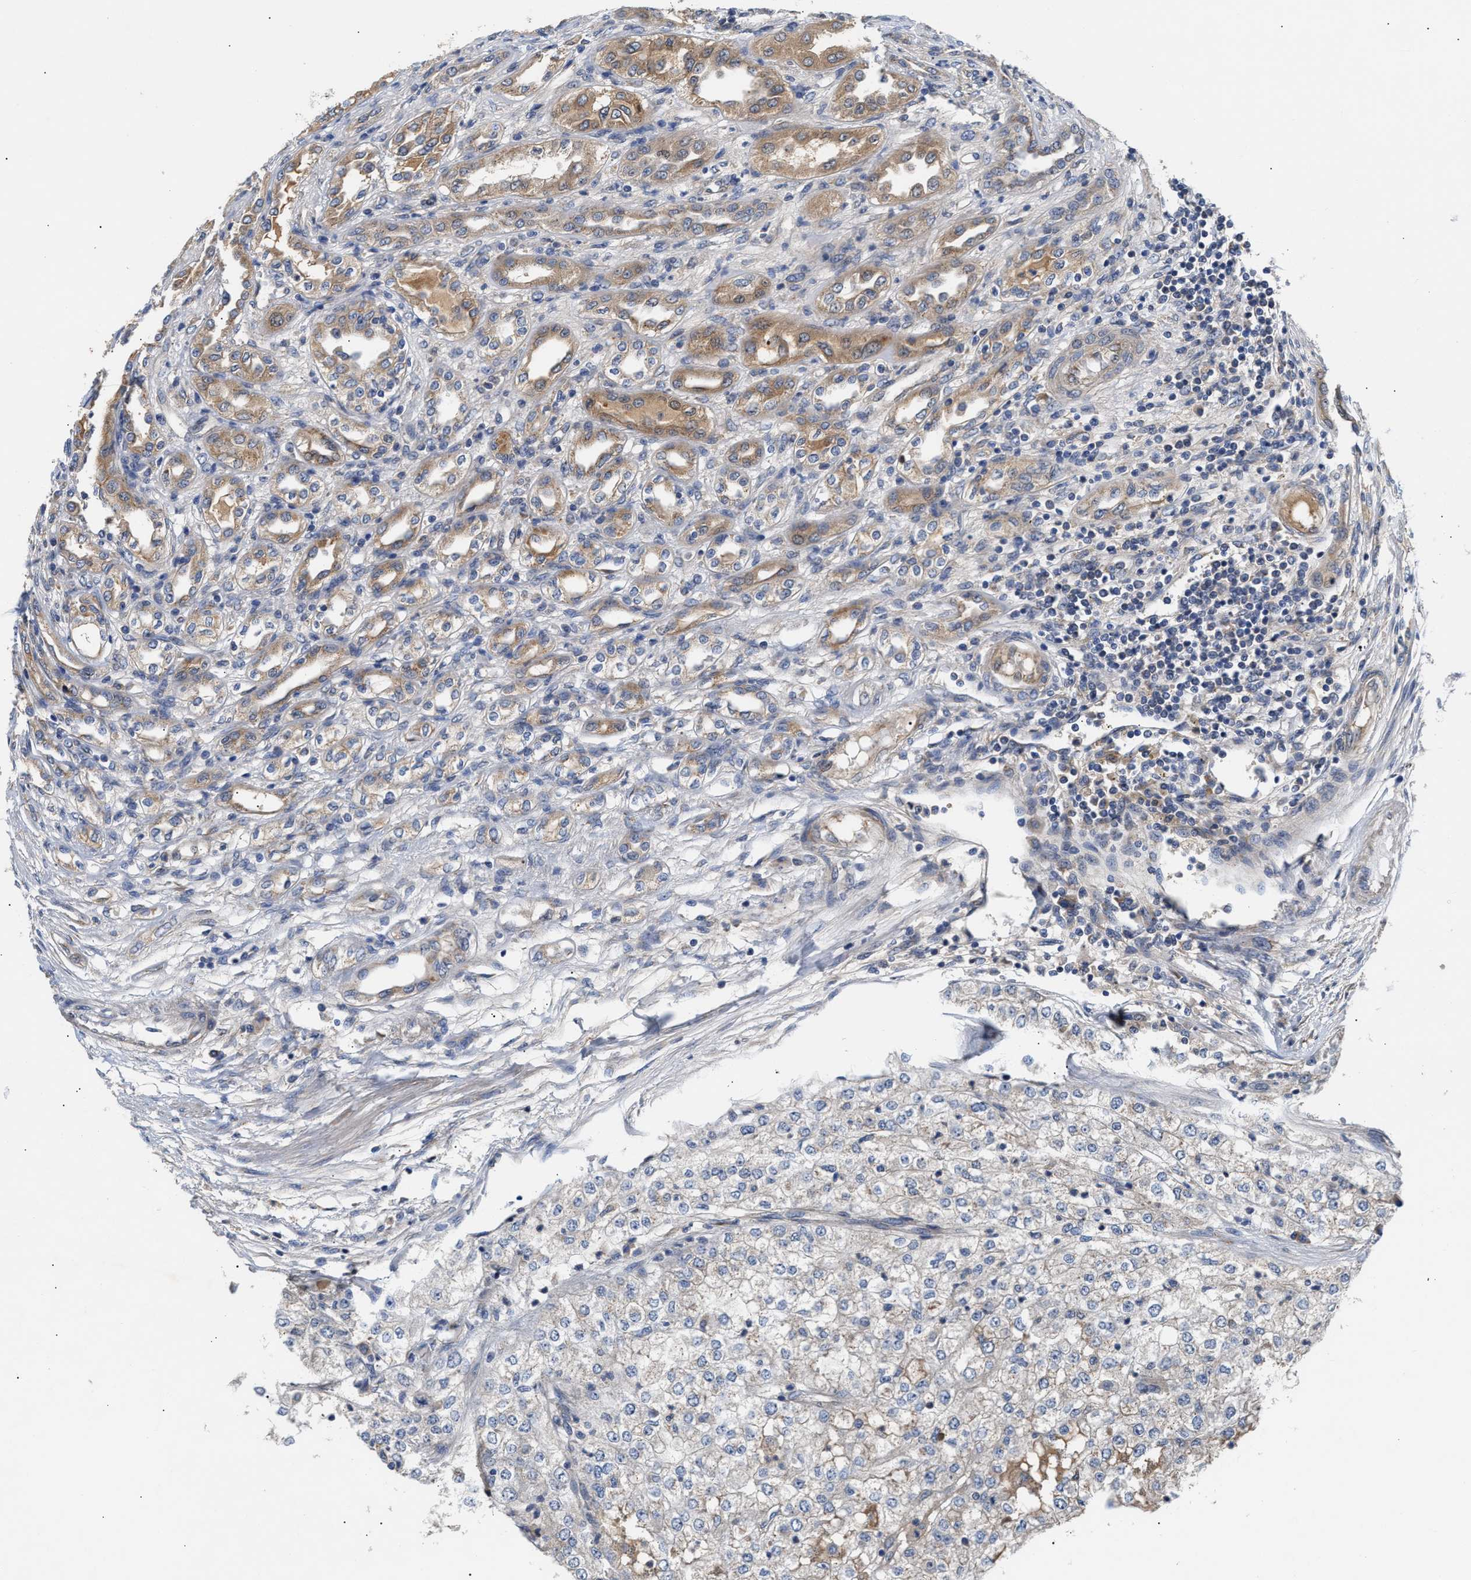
{"staining": {"intensity": "negative", "quantity": "none", "location": "none"}, "tissue": "renal cancer", "cell_type": "Tumor cells", "image_type": "cancer", "snomed": [{"axis": "morphology", "description": "Adenocarcinoma, NOS"}, {"axis": "topography", "description": "Kidney"}], "caption": "Photomicrograph shows no protein expression in tumor cells of renal cancer (adenocarcinoma) tissue.", "gene": "CCDC146", "patient": {"sex": "female", "age": 54}}